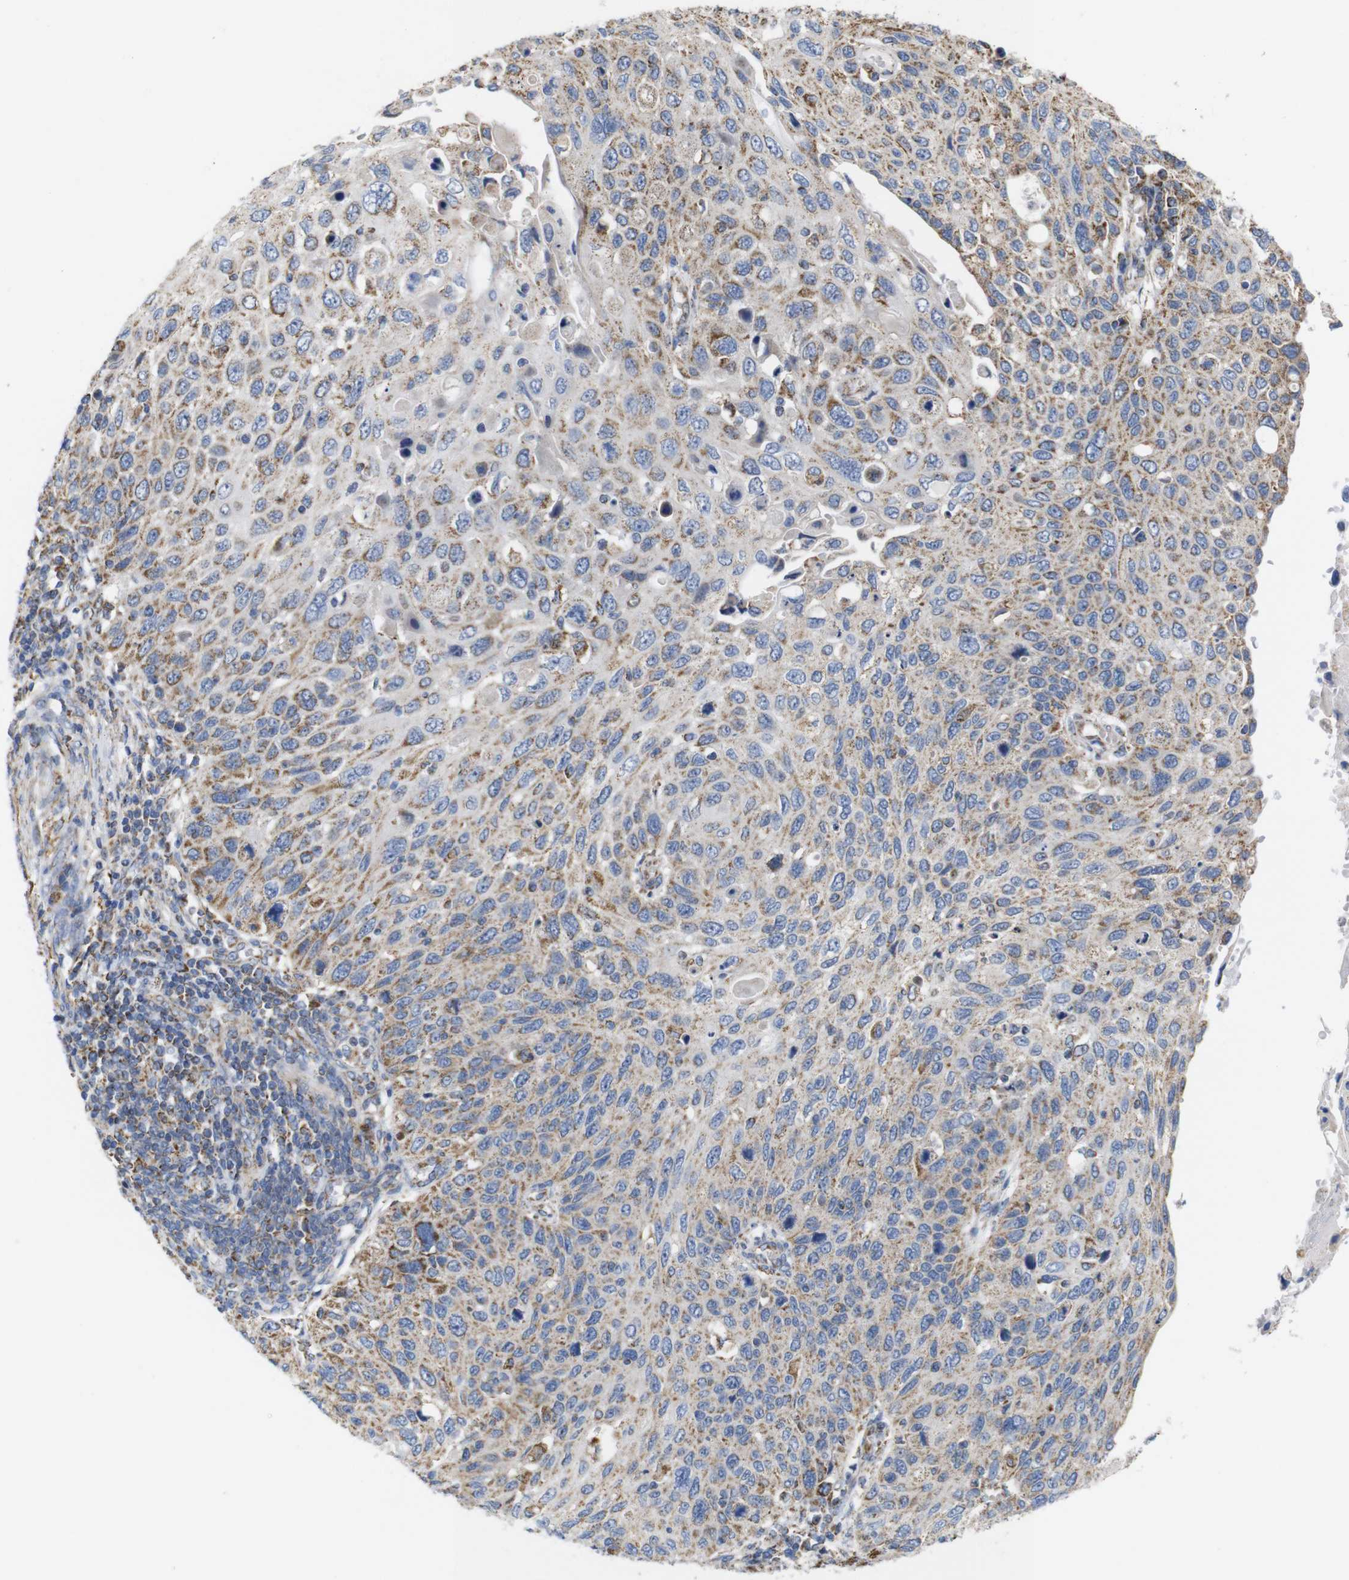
{"staining": {"intensity": "moderate", "quantity": ">75%", "location": "cytoplasmic/membranous"}, "tissue": "cervical cancer", "cell_type": "Tumor cells", "image_type": "cancer", "snomed": [{"axis": "morphology", "description": "Squamous cell carcinoma, NOS"}, {"axis": "topography", "description": "Cervix"}], "caption": "A medium amount of moderate cytoplasmic/membranous staining is seen in about >75% of tumor cells in cervical cancer tissue. (brown staining indicates protein expression, while blue staining denotes nuclei).", "gene": "FAM171B", "patient": {"sex": "female", "age": 70}}